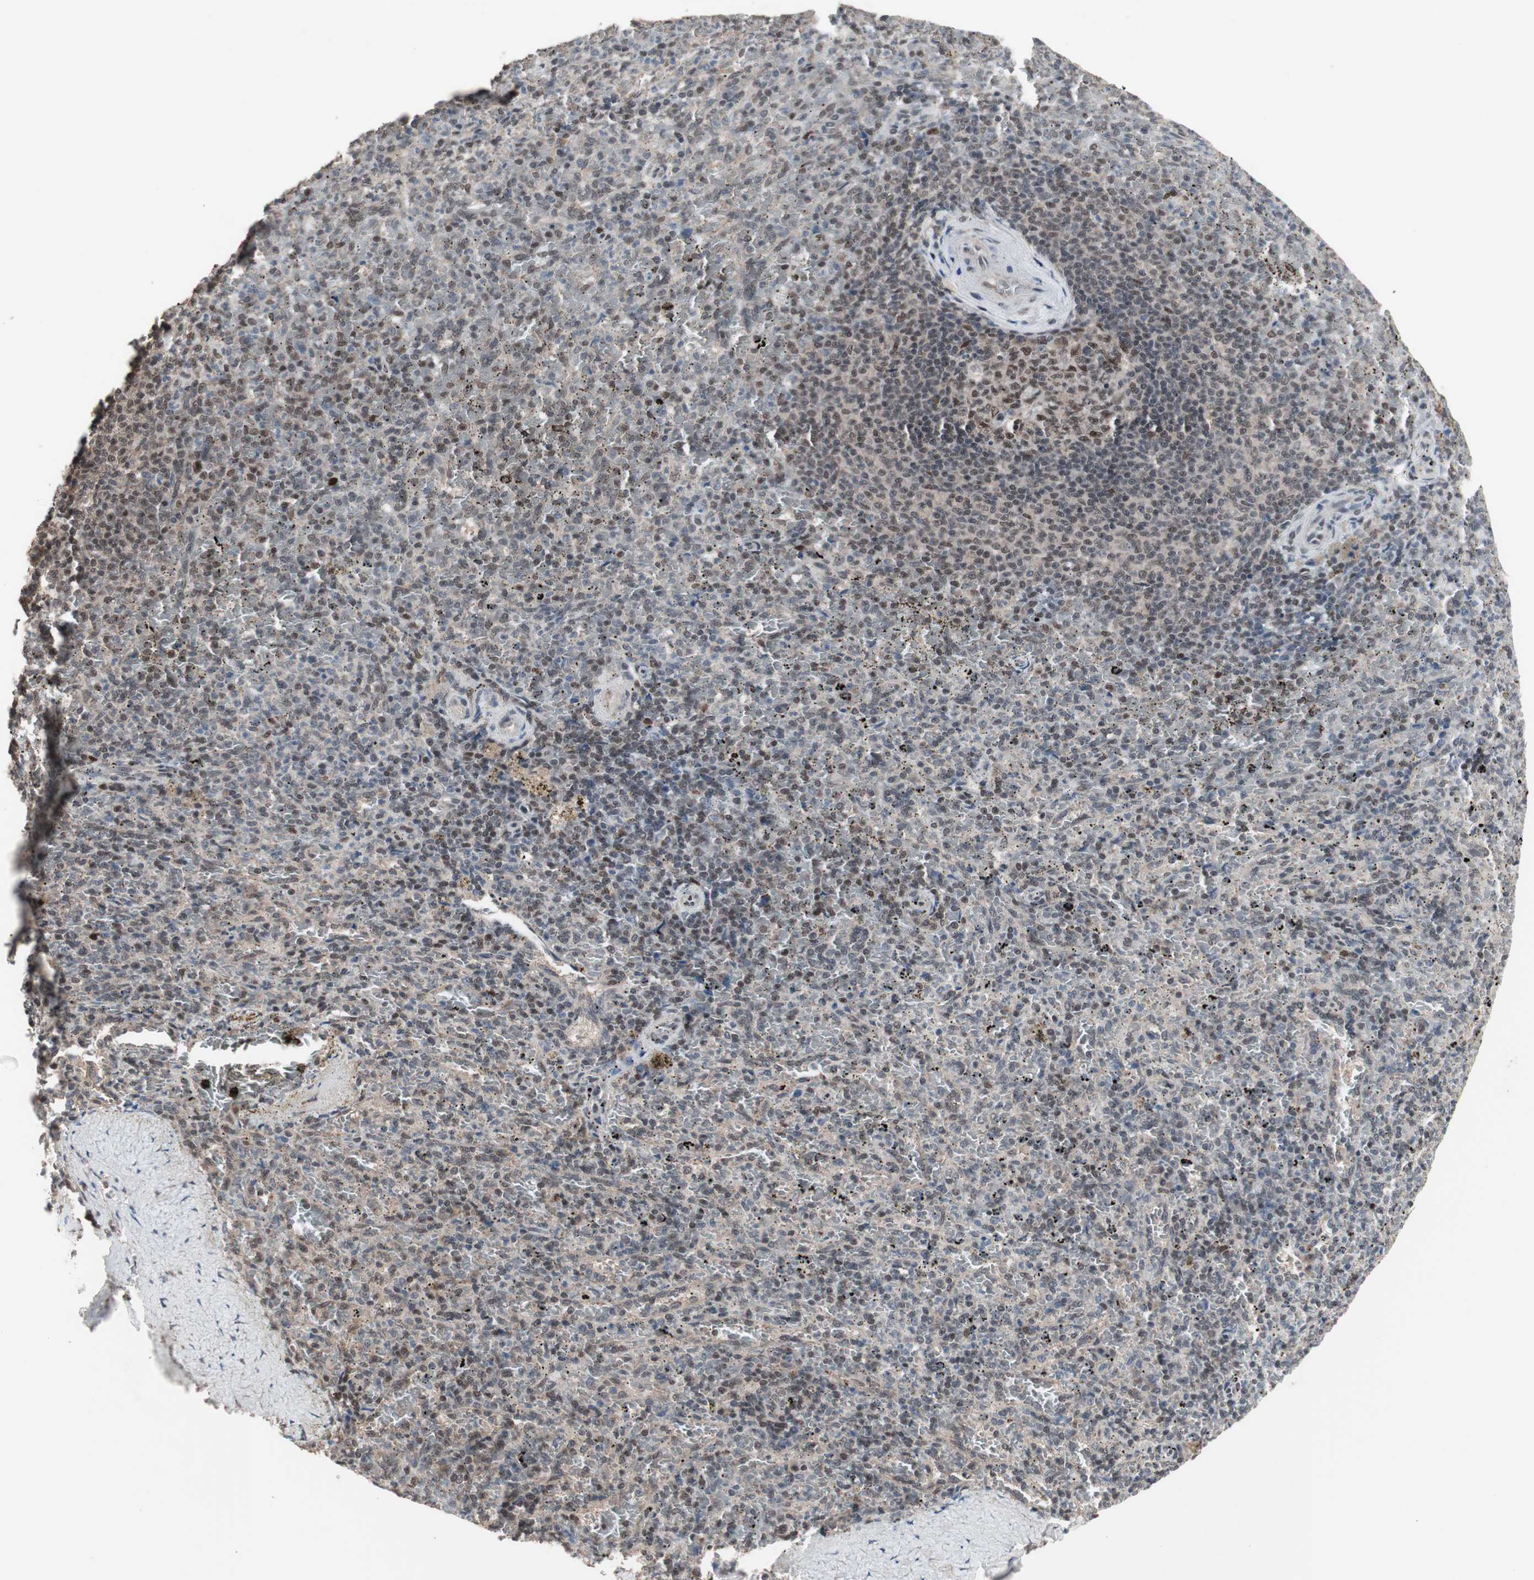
{"staining": {"intensity": "weak", "quantity": "<25%", "location": "nuclear"}, "tissue": "spleen", "cell_type": "Cells in red pulp", "image_type": "normal", "snomed": [{"axis": "morphology", "description": "Normal tissue, NOS"}, {"axis": "topography", "description": "Spleen"}], "caption": "DAB immunohistochemical staining of unremarkable spleen demonstrates no significant staining in cells in red pulp.", "gene": "ZHX2", "patient": {"sex": "female", "age": 43}}